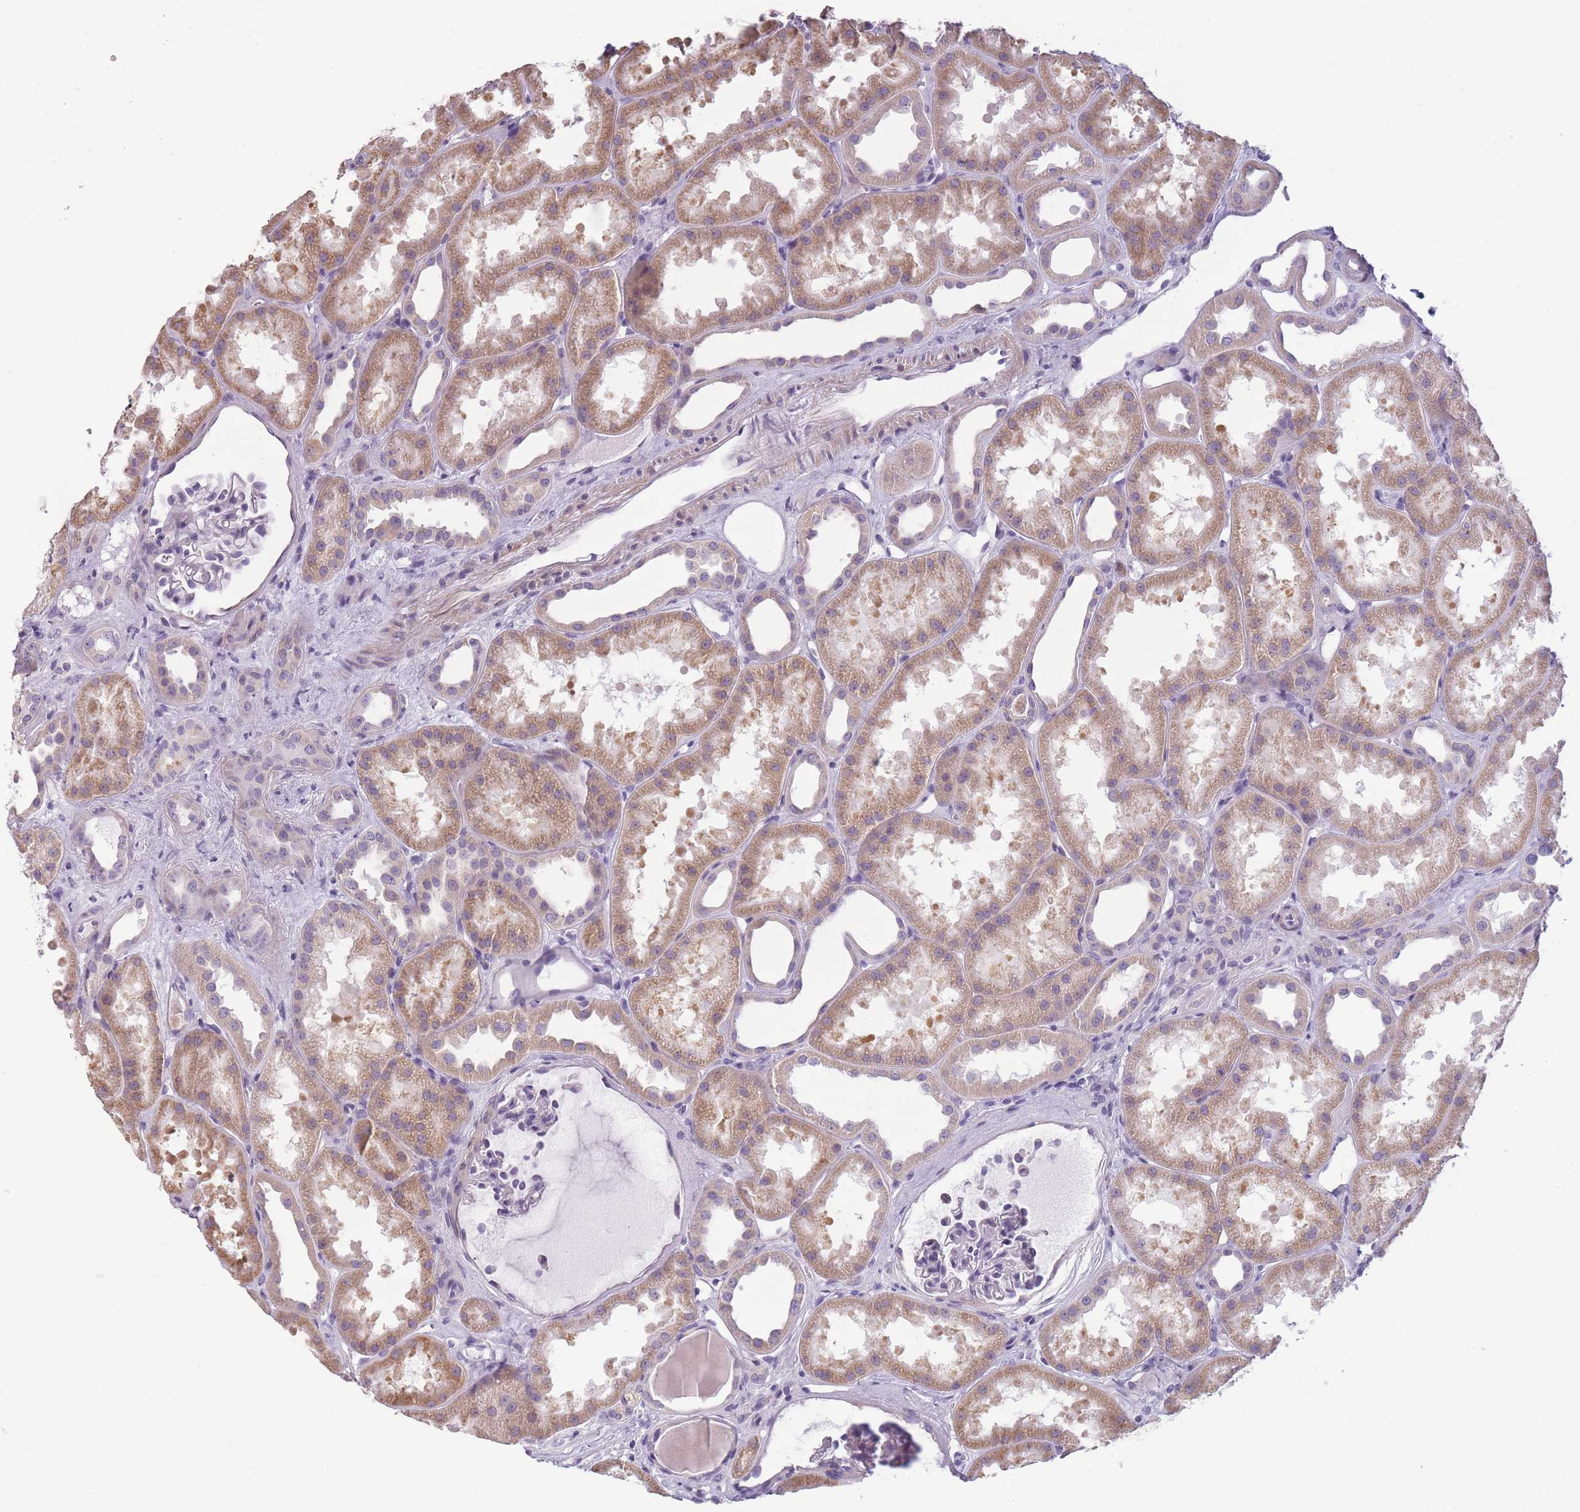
{"staining": {"intensity": "negative", "quantity": "none", "location": "none"}, "tissue": "kidney", "cell_type": "Cells in glomeruli", "image_type": "normal", "snomed": [{"axis": "morphology", "description": "Normal tissue, NOS"}, {"axis": "topography", "description": "Kidney"}], "caption": "High magnification brightfield microscopy of benign kidney stained with DAB (3,3'-diaminobenzidine) (brown) and counterstained with hematoxylin (blue): cells in glomeruli show no significant positivity. Brightfield microscopy of immunohistochemistry stained with DAB (3,3'-diaminobenzidine) (brown) and hematoxylin (blue), captured at high magnification.", "gene": "TMEM236", "patient": {"sex": "male", "age": 61}}